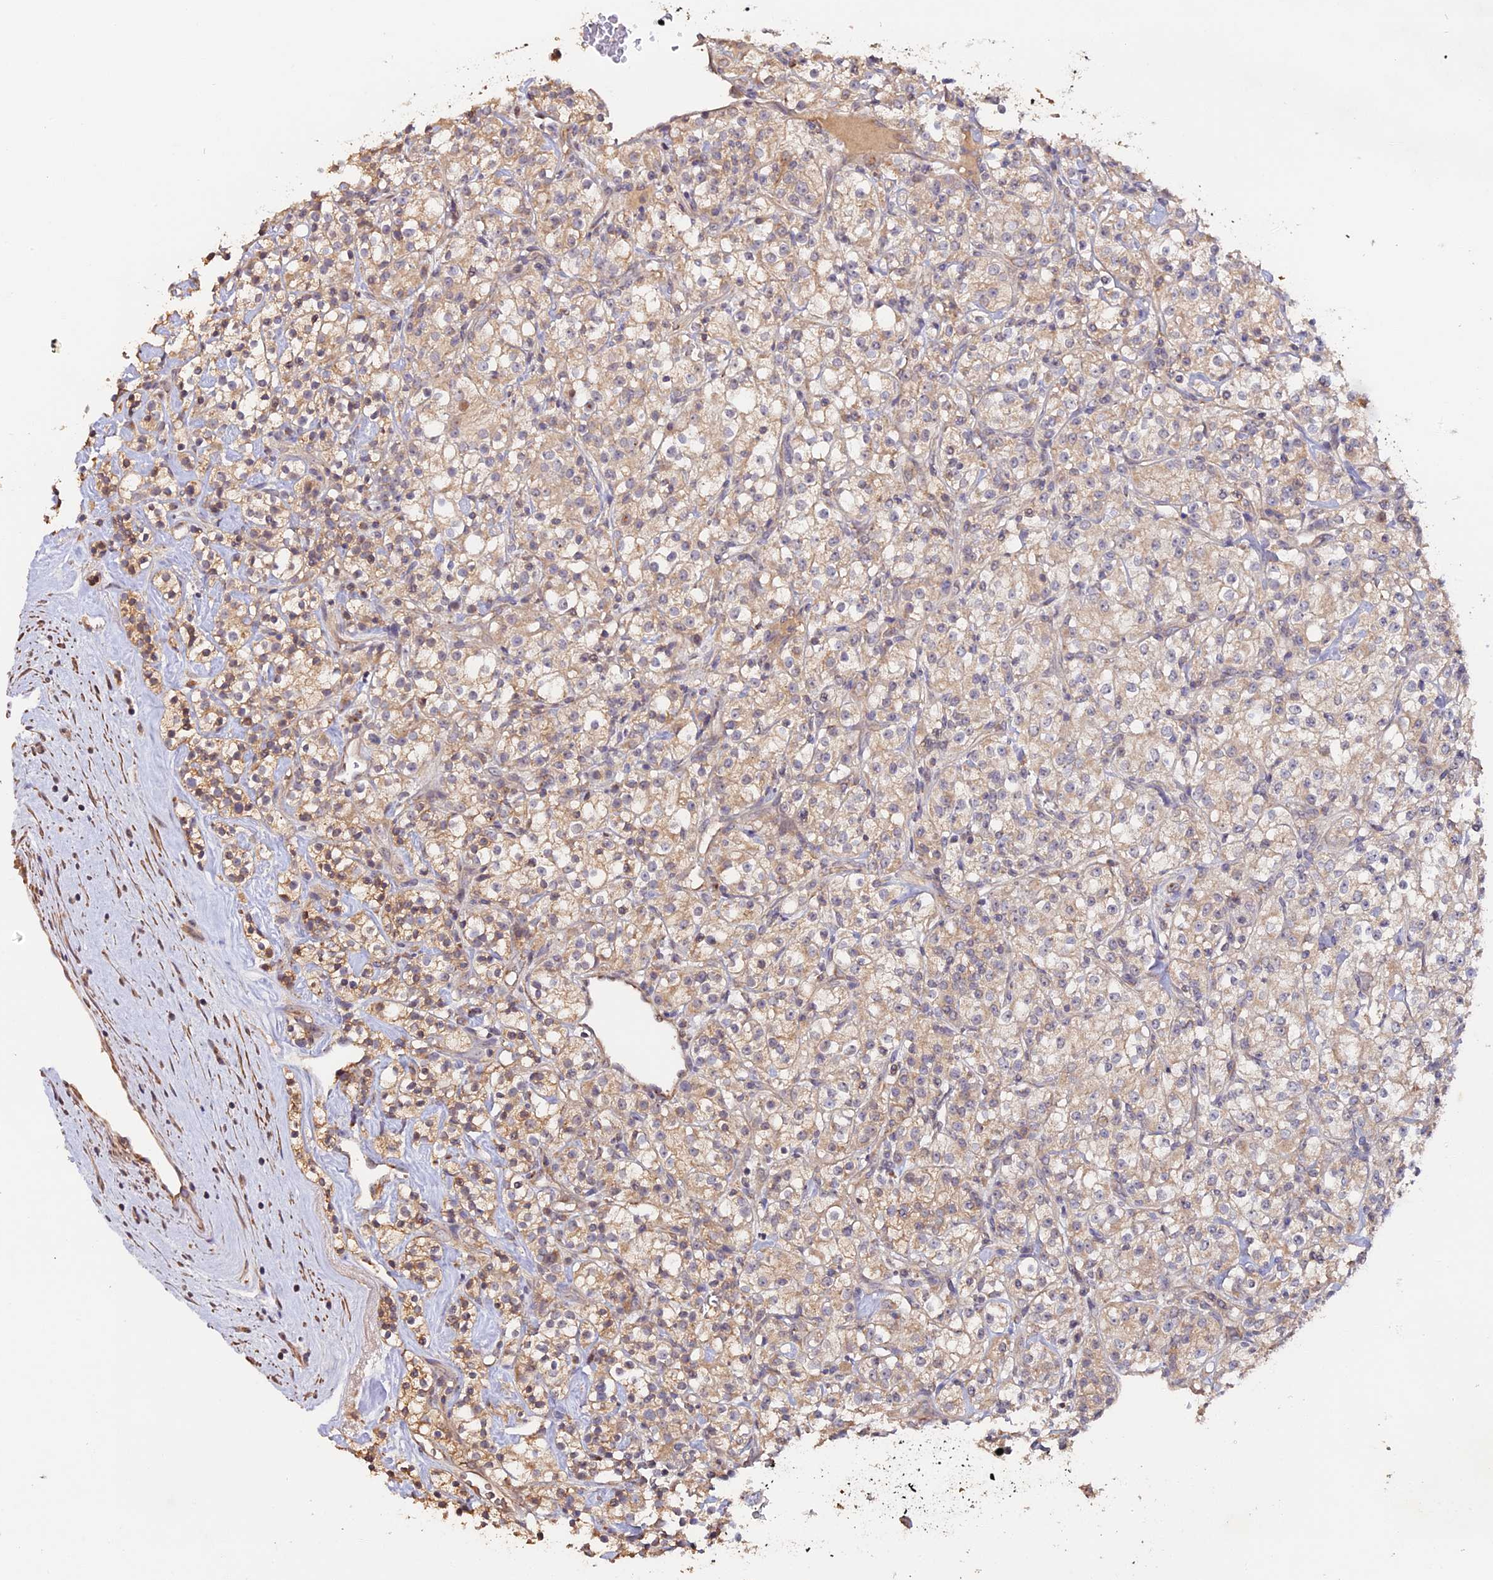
{"staining": {"intensity": "weak", "quantity": ">75%", "location": "cytoplasmic/membranous"}, "tissue": "renal cancer", "cell_type": "Tumor cells", "image_type": "cancer", "snomed": [{"axis": "morphology", "description": "Adenocarcinoma, NOS"}, {"axis": "topography", "description": "Kidney"}], "caption": "Immunohistochemical staining of human adenocarcinoma (renal) demonstrates weak cytoplasmic/membranous protein staining in approximately >75% of tumor cells.", "gene": "TANGO6", "patient": {"sex": "male", "age": 77}}